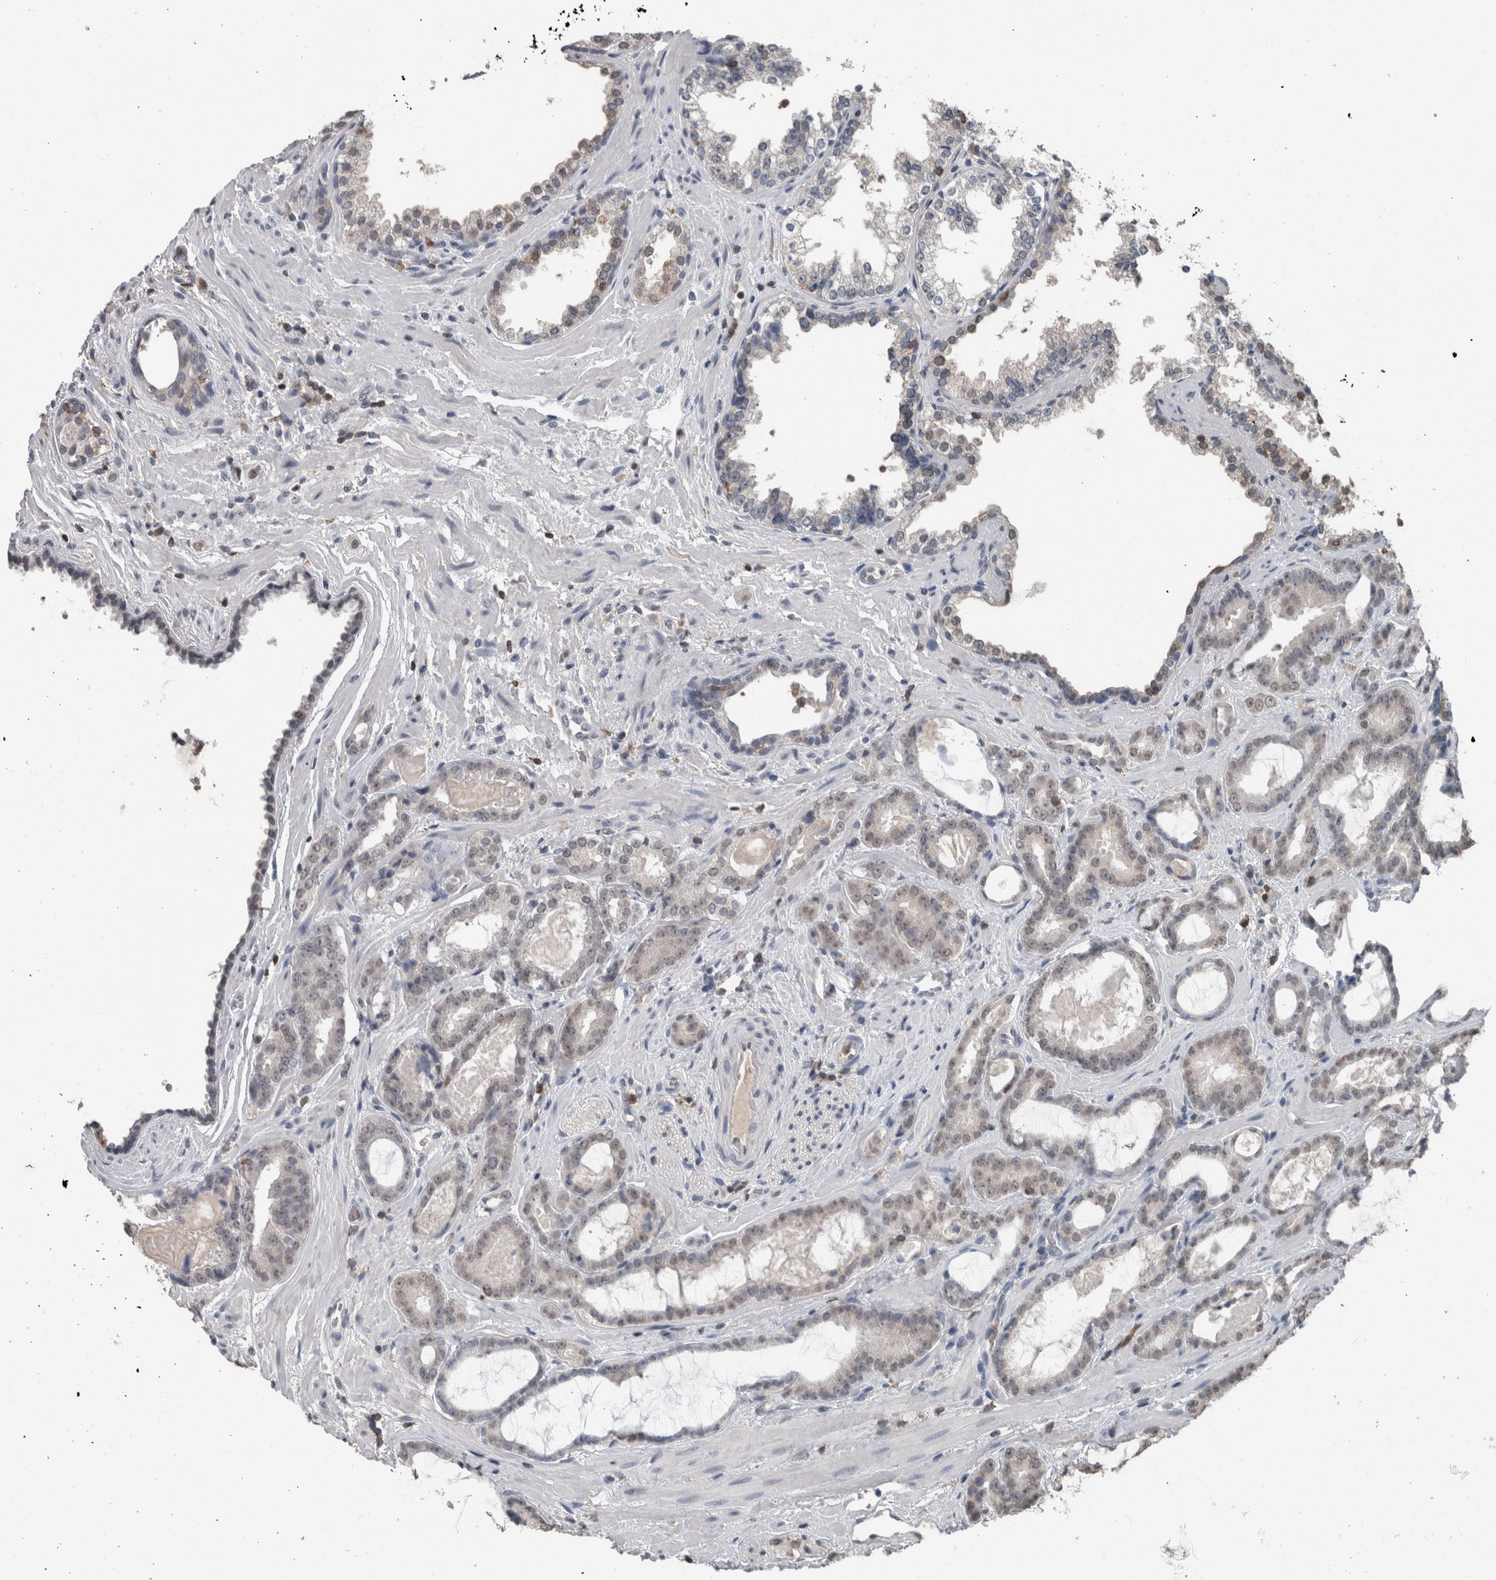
{"staining": {"intensity": "negative", "quantity": "none", "location": "none"}, "tissue": "prostate cancer", "cell_type": "Tumor cells", "image_type": "cancer", "snomed": [{"axis": "morphology", "description": "Adenocarcinoma, Low grade"}, {"axis": "topography", "description": "Prostate"}], "caption": "High magnification brightfield microscopy of prostate adenocarcinoma (low-grade) stained with DAB (brown) and counterstained with hematoxylin (blue): tumor cells show no significant expression.", "gene": "MAFF", "patient": {"sex": "male", "age": 60}}